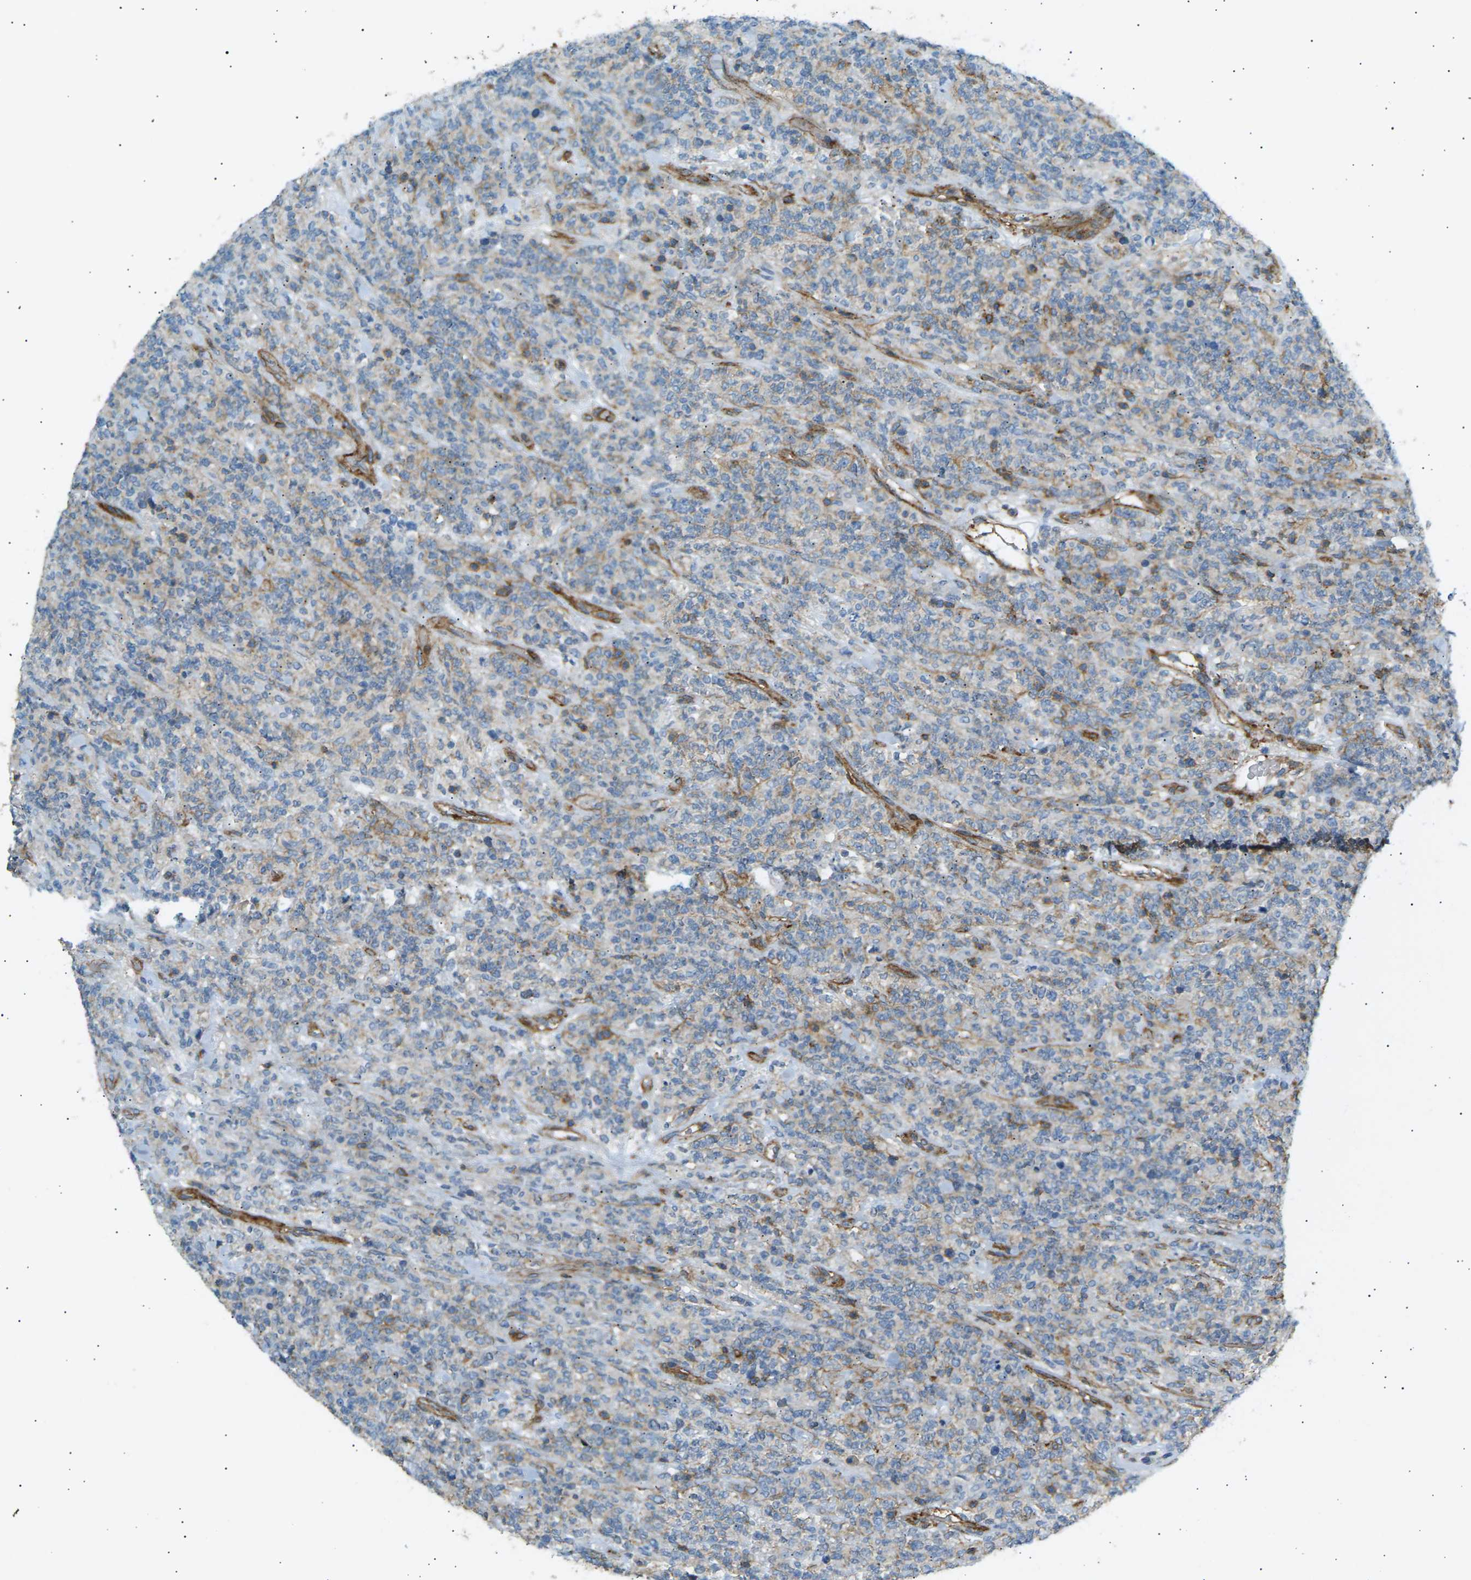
{"staining": {"intensity": "weak", "quantity": "<25%", "location": "cytoplasmic/membranous"}, "tissue": "lymphoma", "cell_type": "Tumor cells", "image_type": "cancer", "snomed": [{"axis": "morphology", "description": "Malignant lymphoma, non-Hodgkin's type, High grade"}, {"axis": "topography", "description": "Soft tissue"}], "caption": "High magnification brightfield microscopy of lymphoma stained with DAB (3,3'-diaminobenzidine) (brown) and counterstained with hematoxylin (blue): tumor cells show no significant positivity. (DAB immunohistochemistry visualized using brightfield microscopy, high magnification).", "gene": "ATP2B4", "patient": {"sex": "male", "age": 18}}